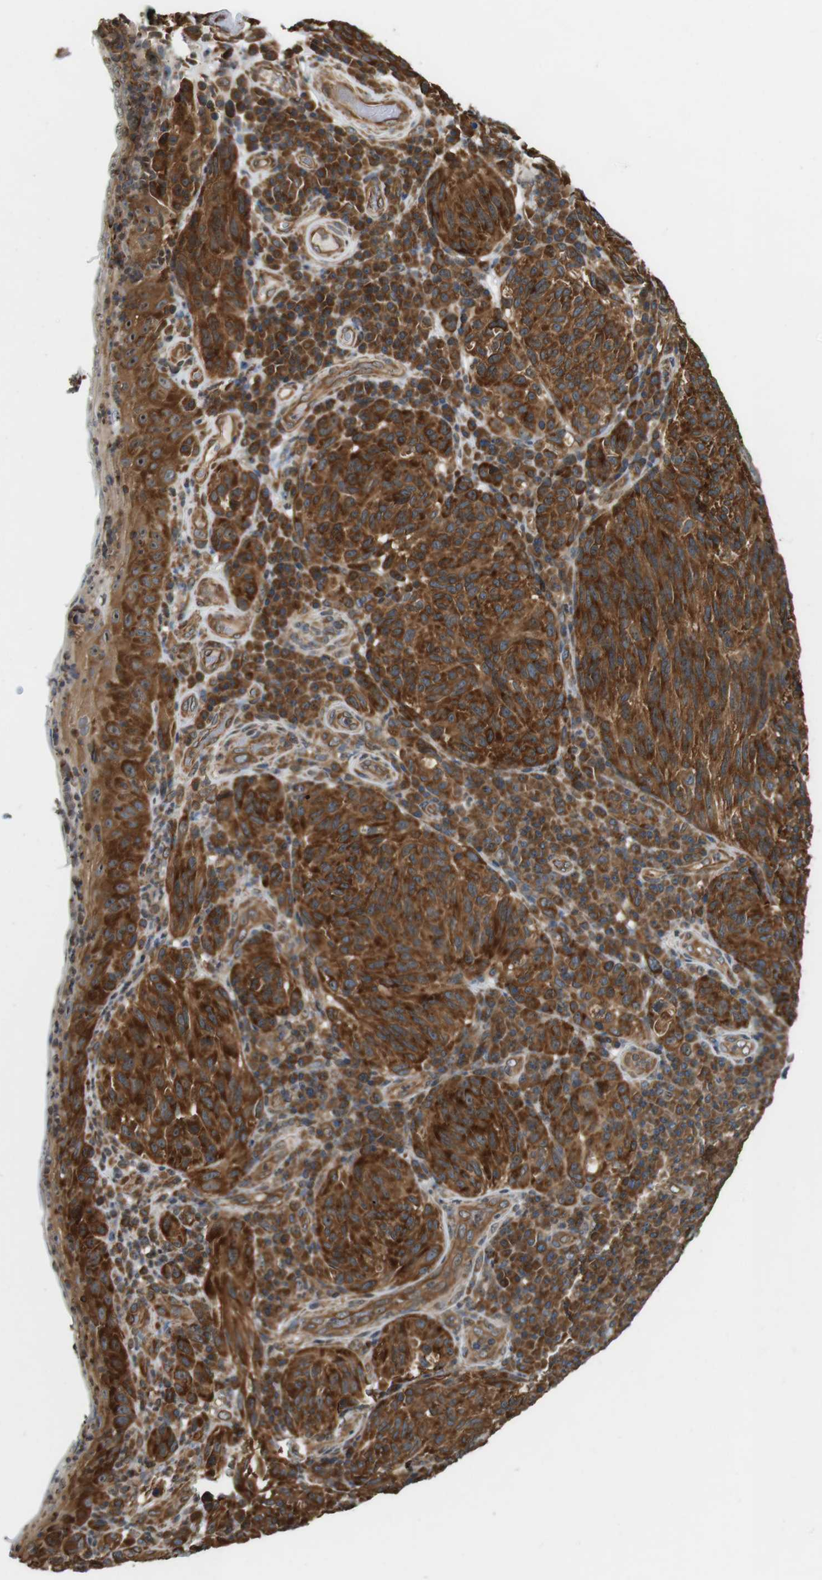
{"staining": {"intensity": "strong", "quantity": "25%-75%", "location": "cytoplasmic/membranous"}, "tissue": "melanoma", "cell_type": "Tumor cells", "image_type": "cancer", "snomed": [{"axis": "morphology", "description": "Malignant melanoma, NOS"}, {"axis": "topography", "description": "Skin"}], "caption": "Malignant melanoma was stained to show a protein in brown. There is high levels of strong cytoplasmic/membranous expression in about 25%-75% of tumor cells.", "gene": "PA2G4", "patient": {"sex": "female", "age": 73}}